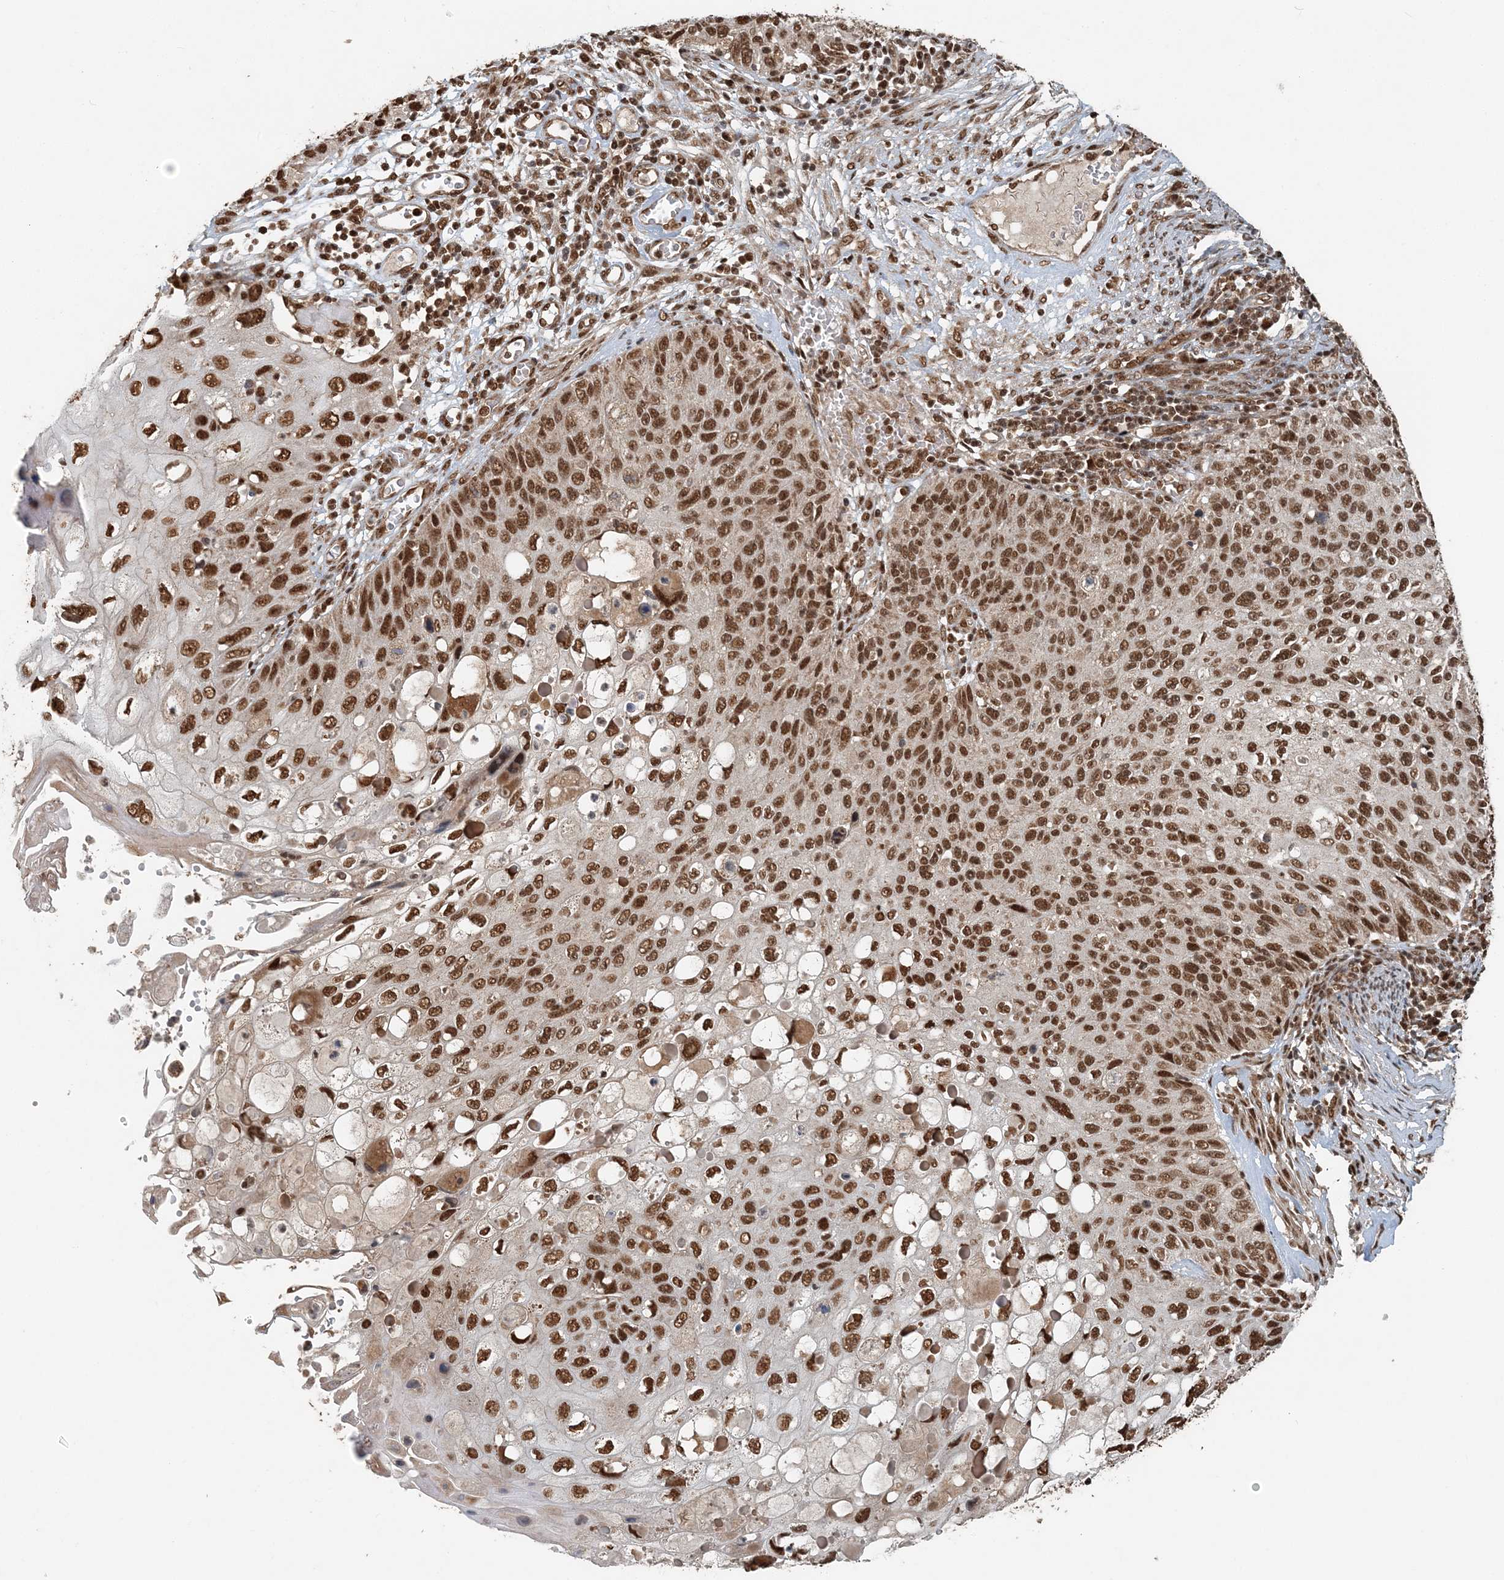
{"staining": {"intensity": "strong", "quantity": ">75%", "location": "nuclear"}, "tissue": "cervical cancer", "cell_type": "Tumor cells", "image_type": "cancer", "snomed": [{"axis": "morphology", "description": "Squamous cell carcinoma, NOS"}, {"axis": "topography", "description": "Cervix"}], "caption": "Cervical cancer was stained to show a protein in brown. There is high levels of strong nuclear positivity in about >75% of tumor cells.", "gene": "ARHGAP35", "patient": {"sex": "female", "age": 70}}